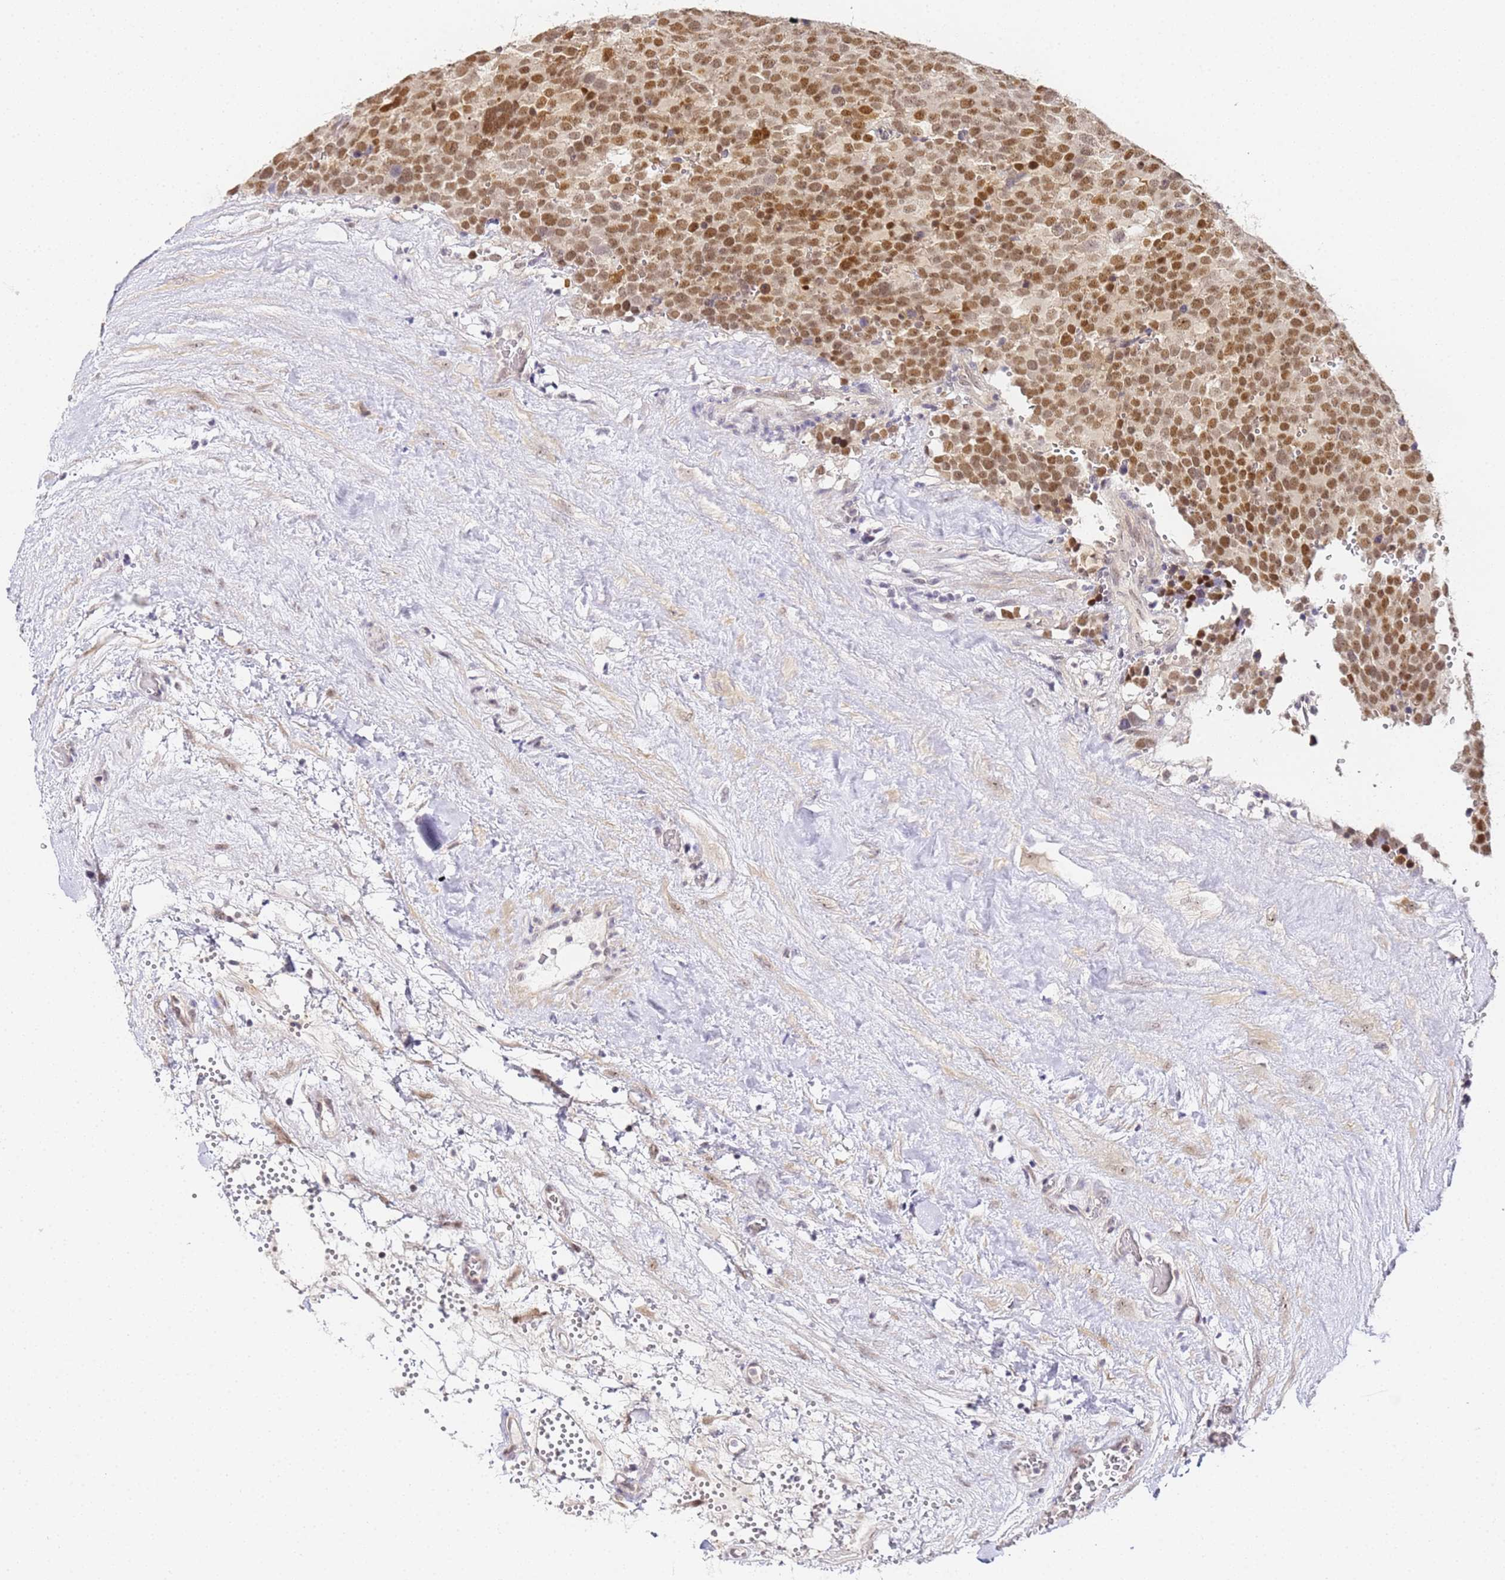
{"staining": {"intensity": "moderate", "quantity": ">75%", "location": "nuclear"}, "tissue": "testis cancer", "cell_type": "Tumor cells", "image_type": "cancer", "snomed": [{"axis": "morphology", "description": "Seminoma, NOS"}, {"axis": "topography", "description": "Testis"}], "caption": "Human testis seminoma stained with a brown dye exhibits moderate nuclear positive positivity in approximately >75% of tumor cells.", "gene": "LSM3", "patient": {"sex": "male", "age": 71}}